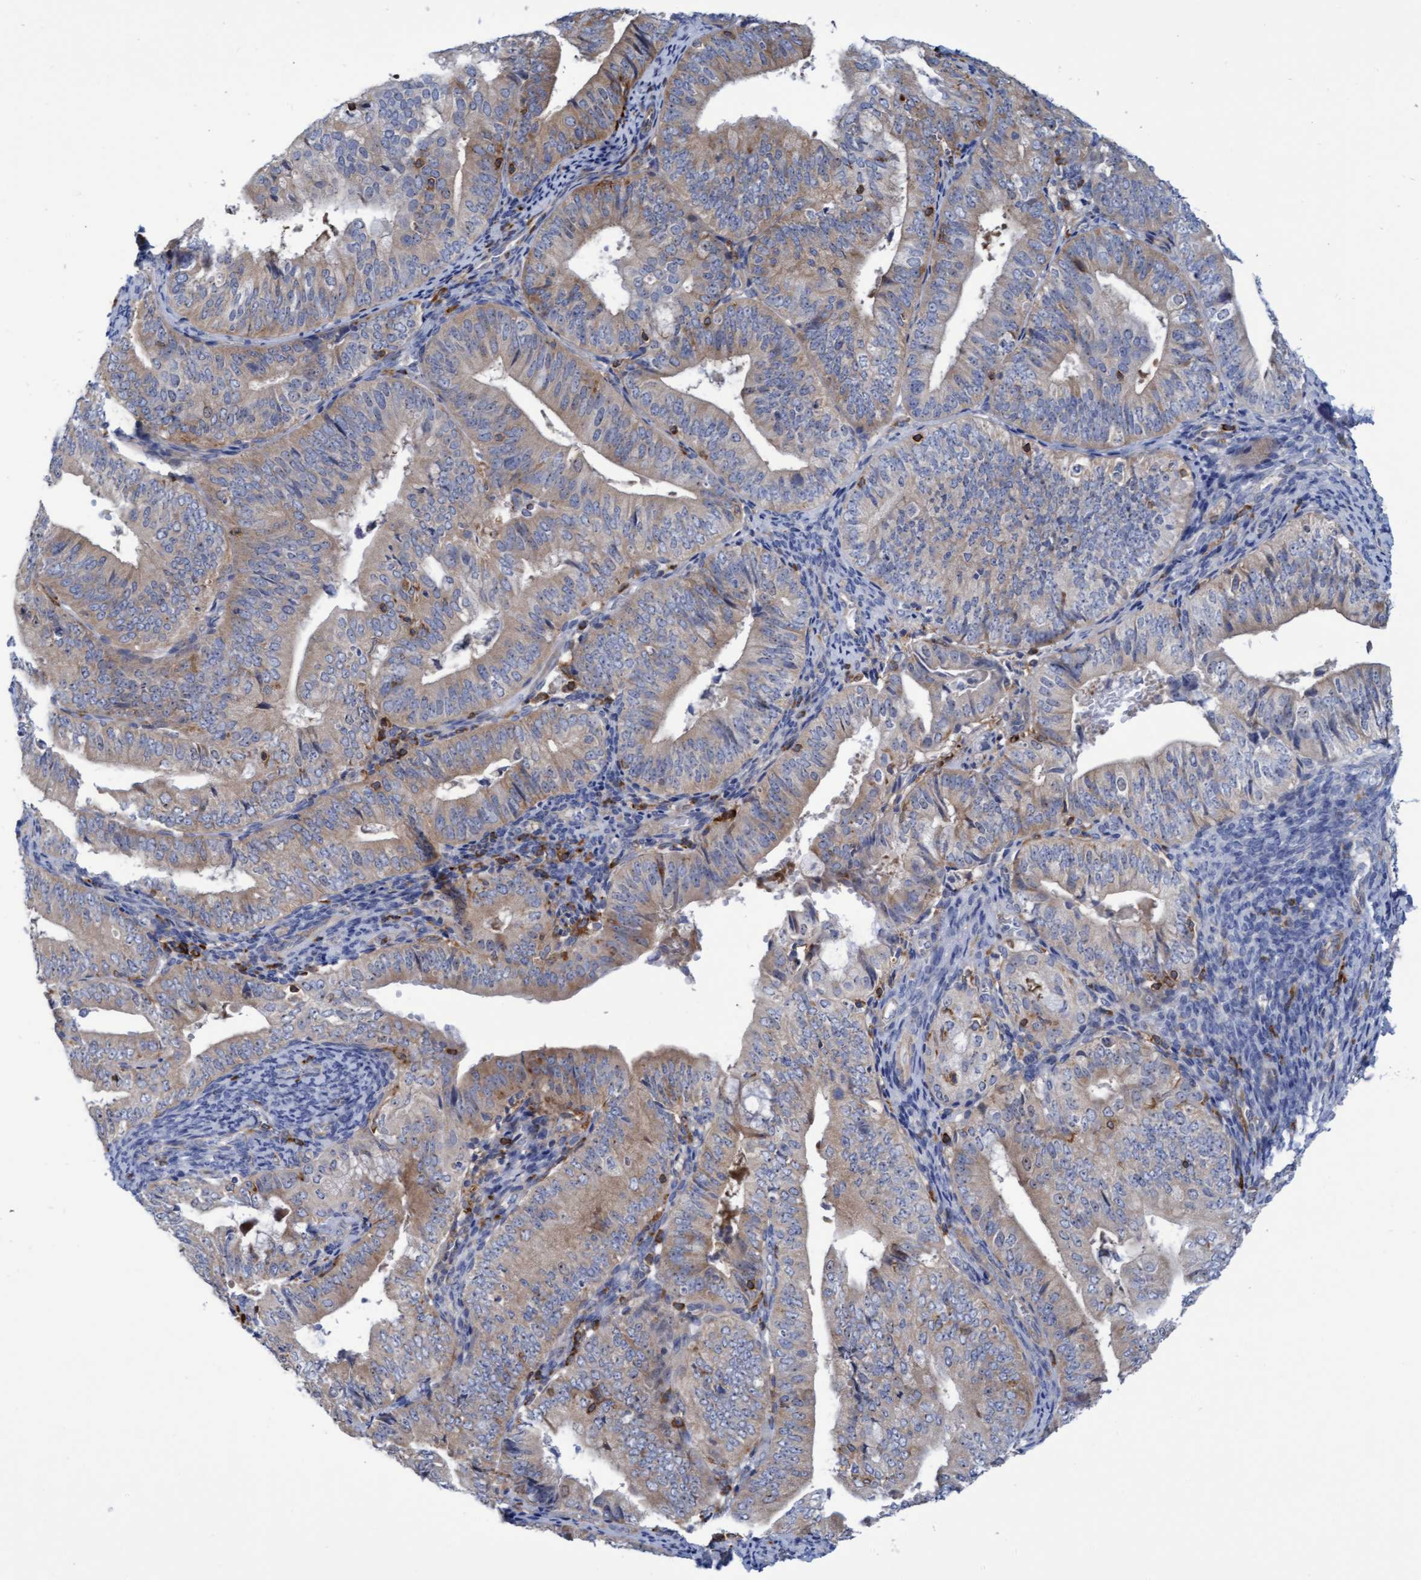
{"staining": {"intensity": "weak", "quantity": ">75%", "location": "cytoplasmic/membranous"}, "tissue": "endometrial cancer", "cell_type": "Tumor cells", "image_type": "cancer", "snomed": [{"axis": "morphology", "description": "Adenocarcinoma, NOS"}, {"axis": "topography", "description": "Endometrium"}], "caption": "Tumor cells display low levels of weak cytoplasmic/membranous positivity in about >75% of cells in human endometrial cancer.", "gene": "FNBP1", "patient": {"sex": "female", "age": 63}}